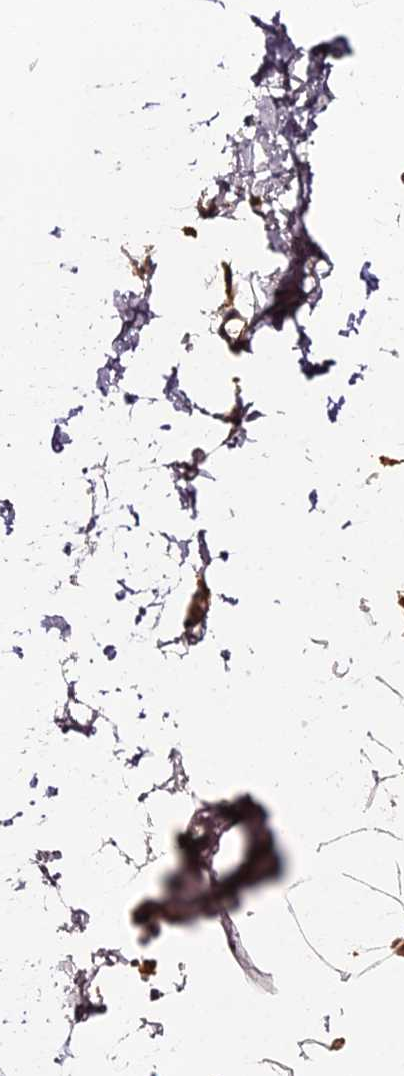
{"staining": {"intensity": "moderate", "quantity": ">75%", "location": "cytoplasmic/membranous"}, "tissue": "adipose tissue", "cell_type": "Adipocytes", "image_type": "normal", "snomed": [{"axis": "morphology", "description": "Normal tissue, NOS"}, {"axis": "topography", "description": "Adipose tissue"}], "caption": "Moderate cytoplasmic/membranous expression is seen in approximately >75% of adipocytes in unremarkable adipose tissue.", "gene": "TRPV2", "patient": {"sex": "female", "age": 37}}